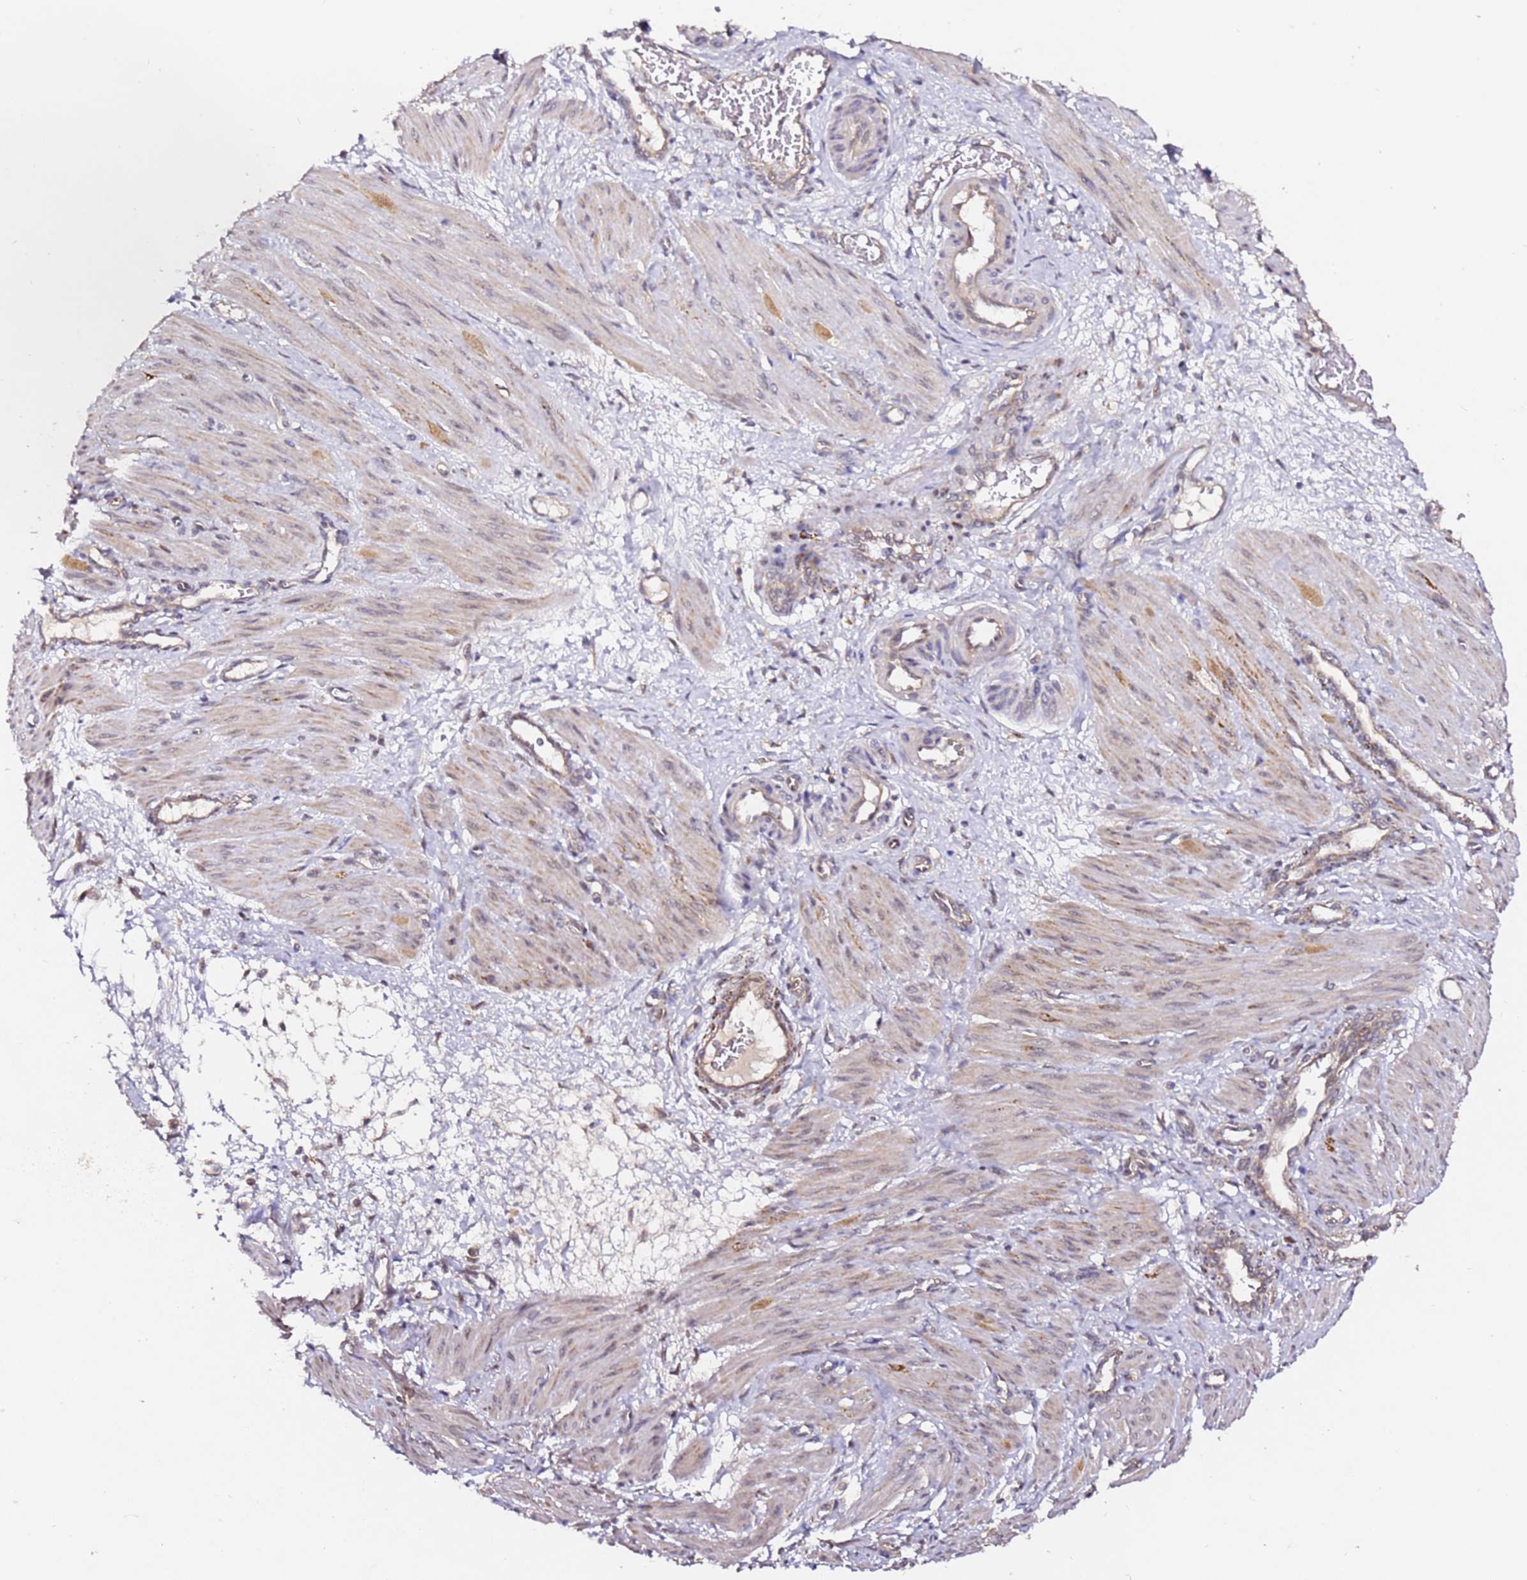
{"staining": {"intensity": "weak", "quantity": "<25%", "location": "cytoplasmic/membranous"}, "tissue": "smooth muscle", "cell_type": "Smooth muscle cells", "image_type": "normal", "snomed": [{"axis": "morphology", "description": "Normal tissue, NOS"}, {"axis": "topography", "description": "Endometrium"}], "caption": "Image shows no significant protein staining in smooth muscle cells of unremarkable smooth muscle.", "gene": "ALG11", "patient": {"sex": "female", "age": 33}}